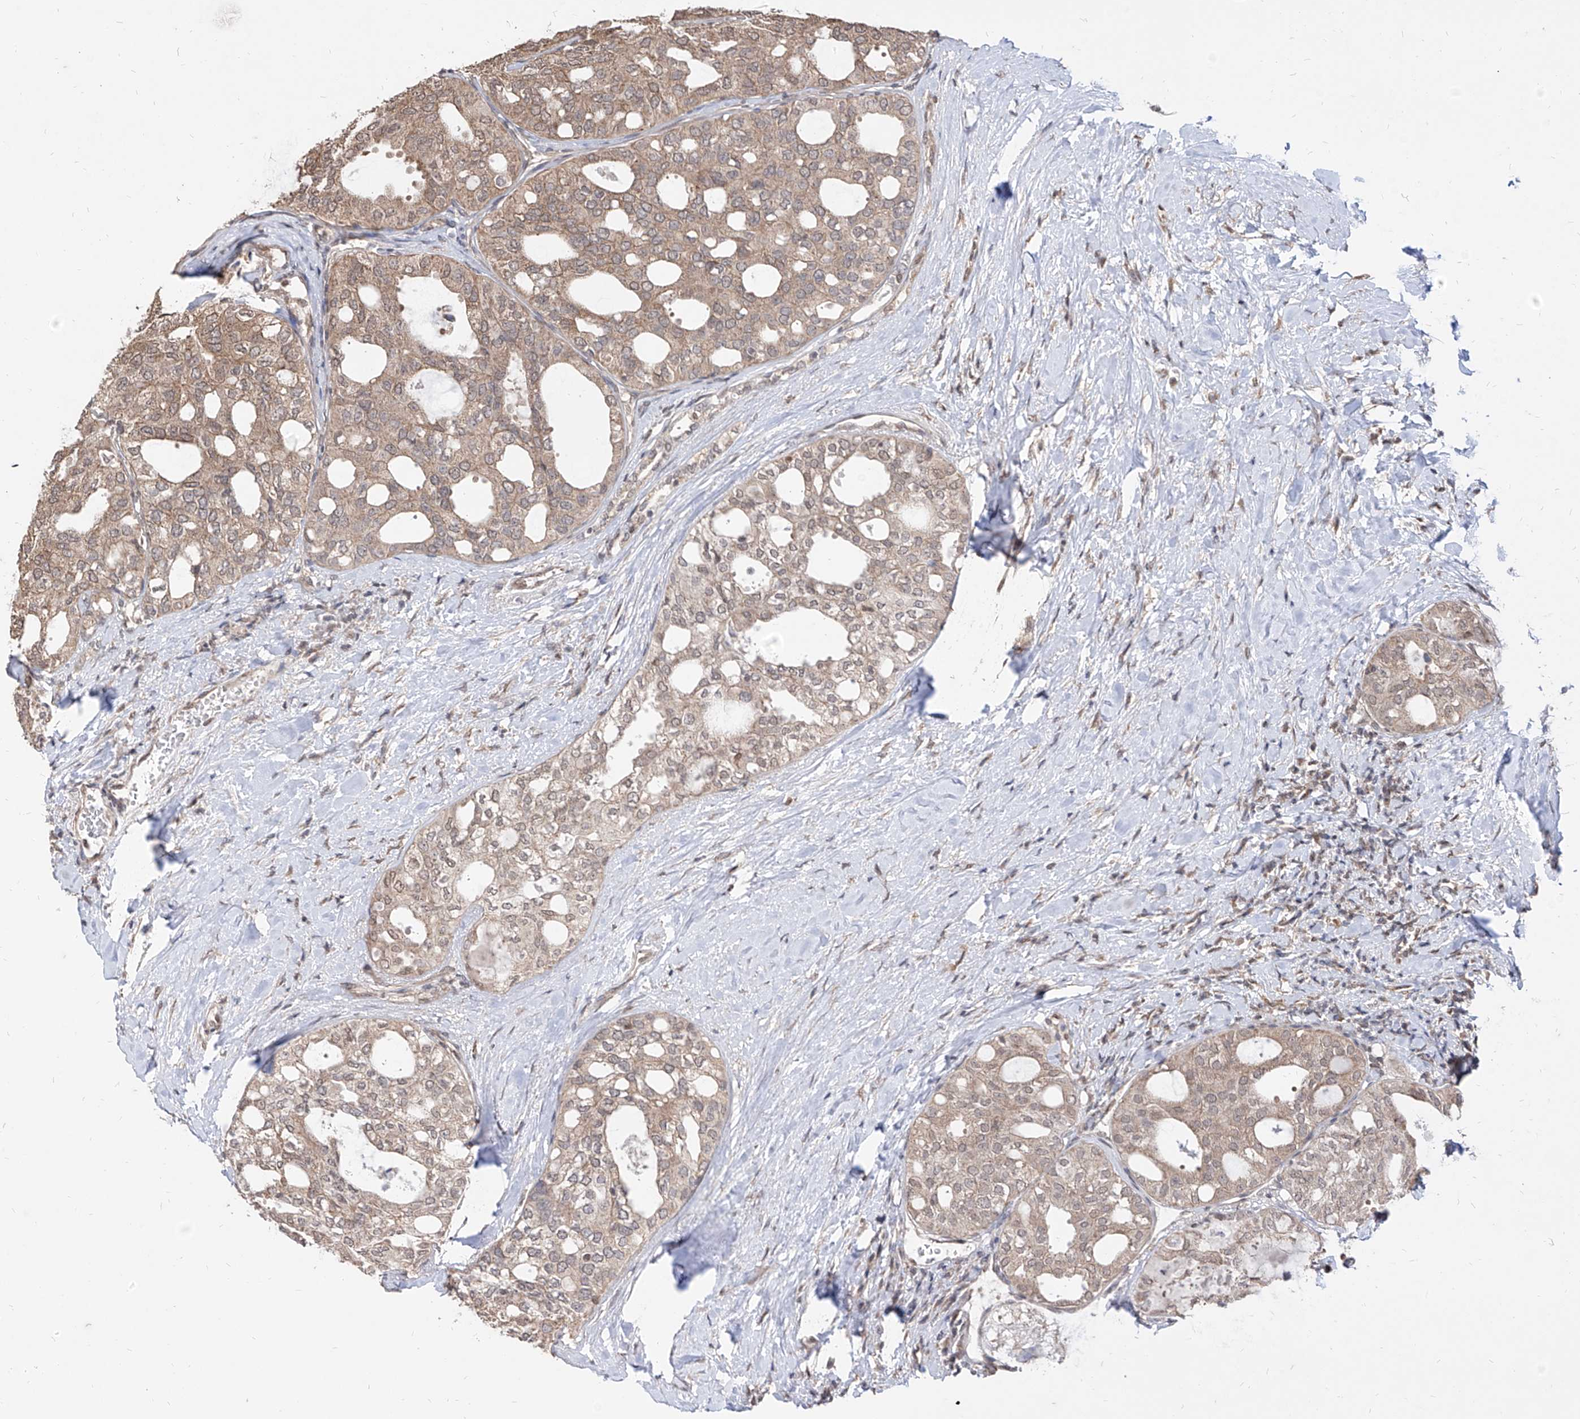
{"staining": {"intensity": "weak", "quantity": ">75%", "location": "cytoplasmic/membranous"}, "tissue": "thyroid cancer", "cell_type": "Tumor cells", "image_type": "cancer", "snomed": [{"axis": "morphology", "description": "Follicular adenoma carcinoma, NOS"}, {"axis": "topography", "description": "Thyroid gland"}], "caption": "An image of follicular adenoma carcinoma (thyroid) stained for a protein shows weak cytoplasmic/membranous brown staining in tumor cells. (brown staining indicates protein expression, while blue staining denotes nuclei).", "gene": "C8orf82", "patient": {"sex": "male", "age": 75}}